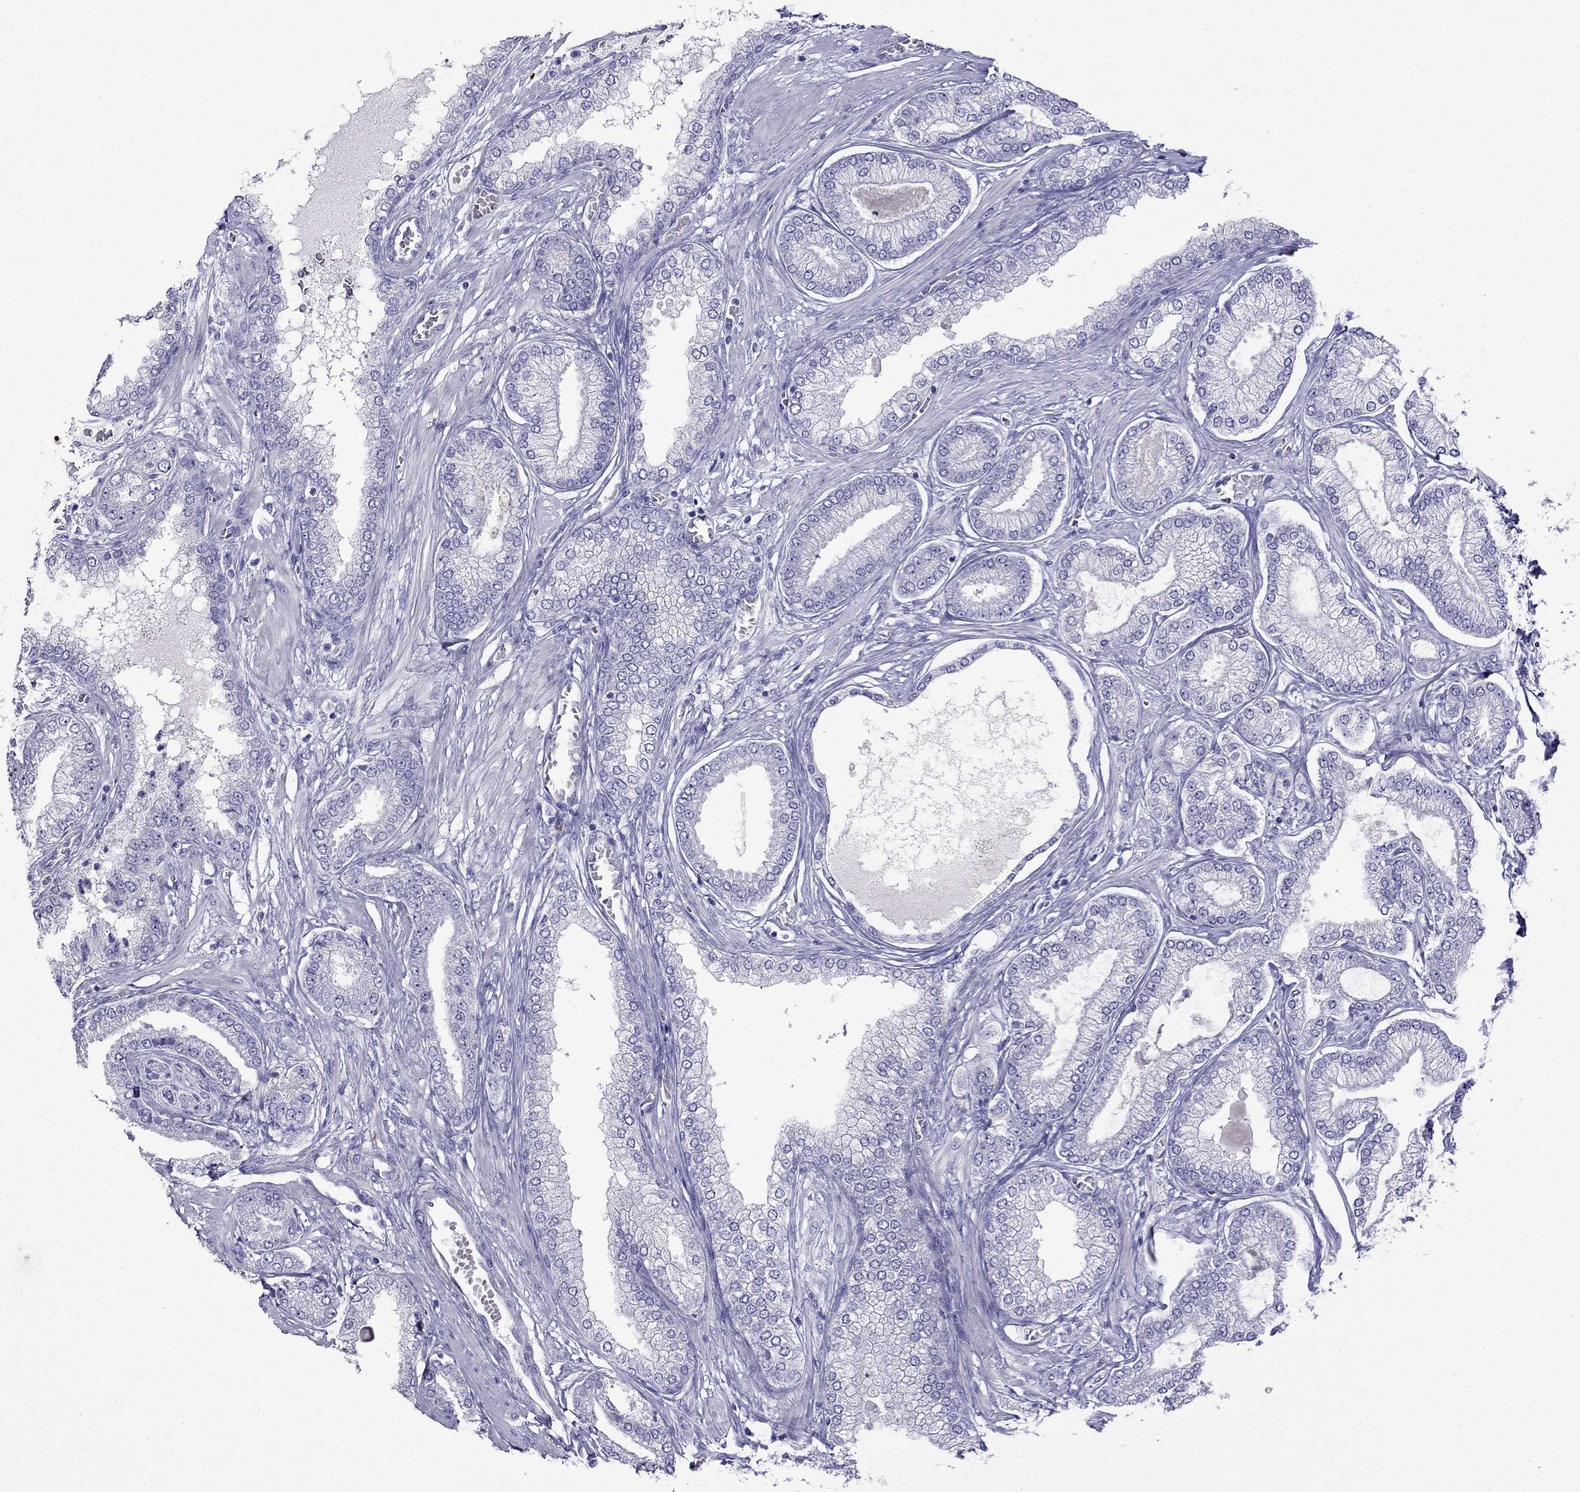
{"staining": {"intensity": "negative", "quantity": "none", "location": "none"}, "tissue": "prostate cancer", "cell_type": "Tumor cells", "image_type": "cancer", "snomed": [{"axis": "morphology", "description": "Adenocarcinoma, Low grade"}, {"axis": "topography", "description": "Prostate"}], "caption": "IHC histopathology image of prostate low-grade adenocarcinoma stained for a protein (brown), which demonstrates no expression in tumor cells.", "gene": "PATE1", "patient": {"sex": "male", "age": 57}}